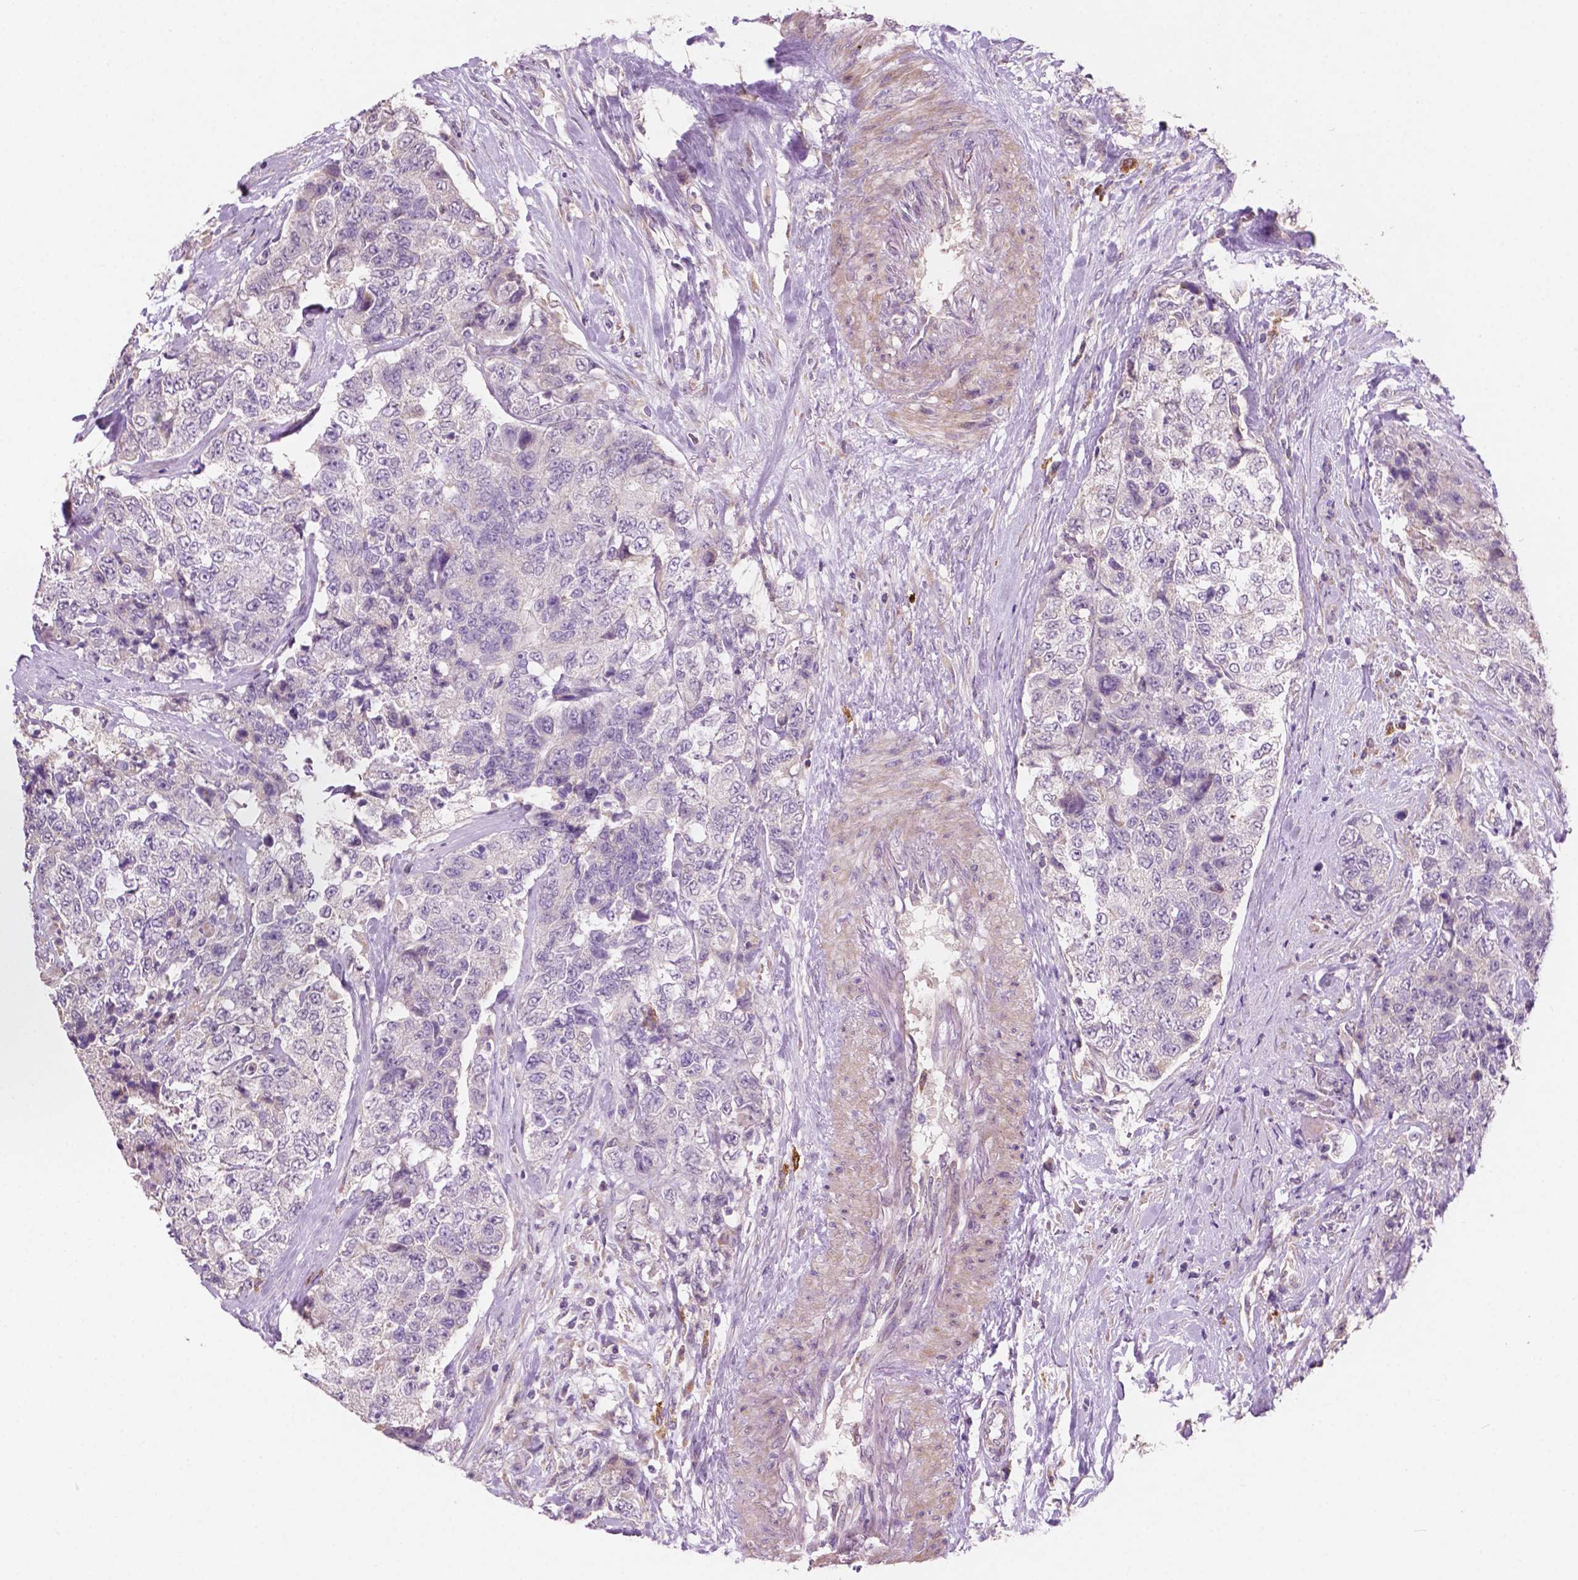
{"staining": {"intensity": "negative", "quantity": "none", "location": "none"}, "tissue": "urothelial cancer", "cell_type": "Tumor cells", "image_type": "cancer", "snomed": [{"axis": "morphology", "description": "Urothelial carcinoma, High grade"}, {"axis": "topography", "description": "Urinary bladder"}], "caption": "High power microscopy photomicrograph of an immunohistochemistry photomicrograph of high-grade urothelial carcinoma, revealing no significant positivity in tumor cells.", "gene": "LRP1B", "patient": {"sex": "female", "age": 78}}